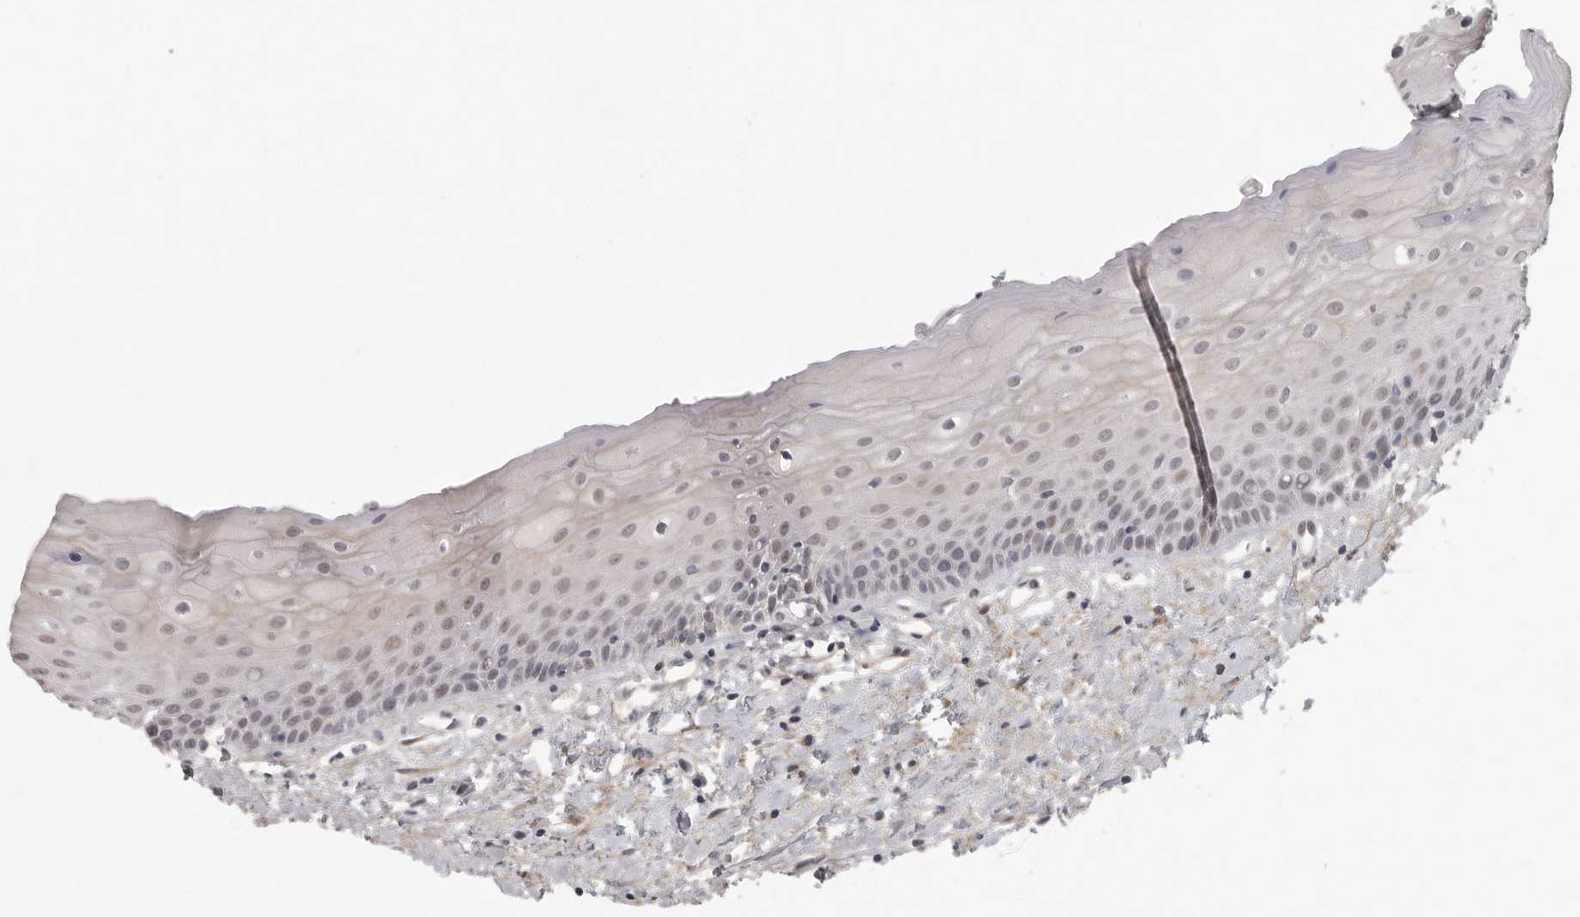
{"staining": {"intensity": "moderate", "quantity": "<25%", "location": "nuclear"}, "tissue": "oral mucosa", "cell_type": "Squamous epithelial cells", "image_type": "normal", "snomed": [{"axis": "morphology", "description": "Normal tissue, NOS"}, {"axis": "topography", "description": "Oral tissue"}], "caption": "A histopathology image showing moderate nuclear staining in approximately <25% of squamous epithelial cells in benign oral mucosa, as visualized by brown immunohistochemical staining.", "gene": "UROD", "patient": {"sex": "female", "age": 76}}